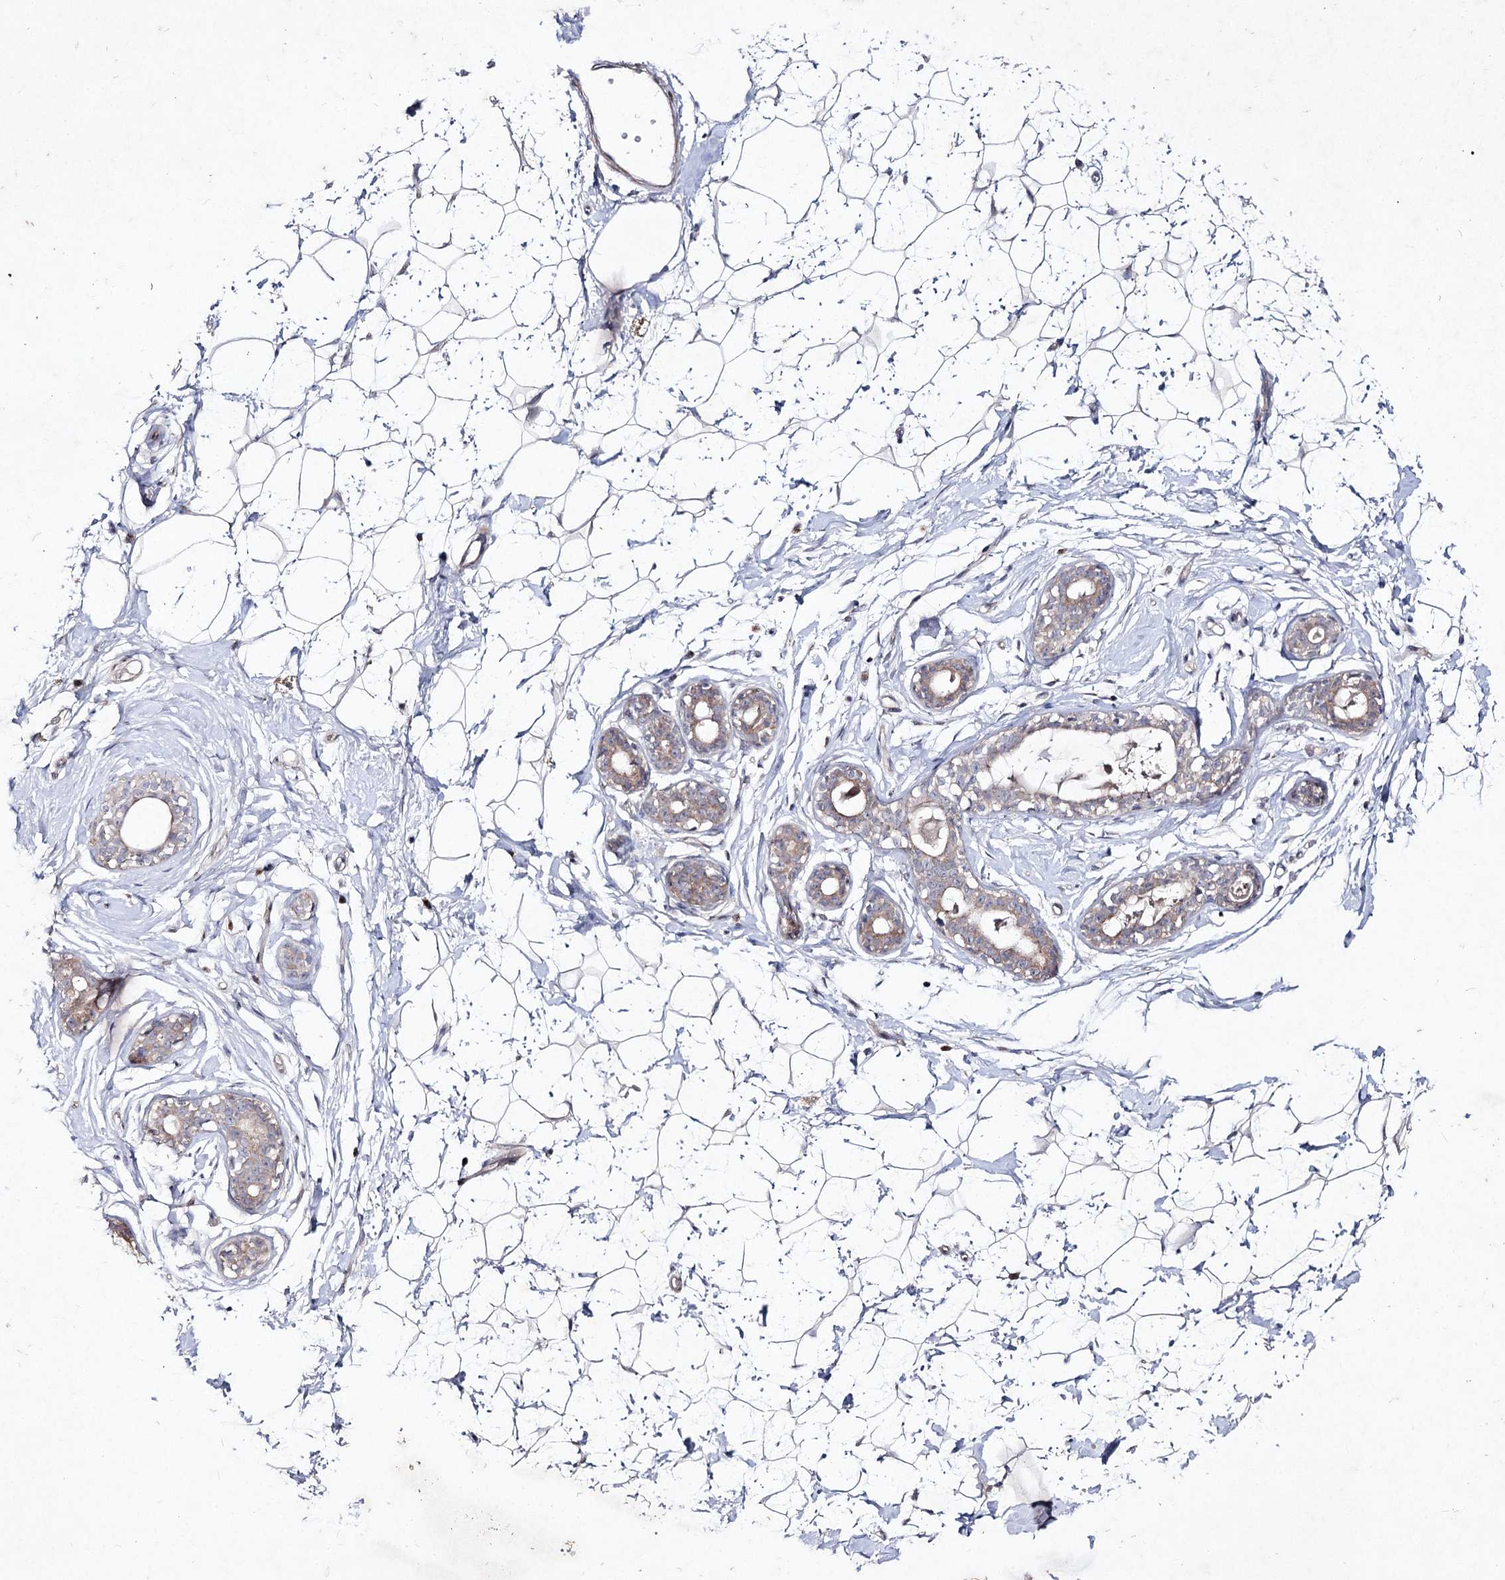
{"staining": {"intensity": "negative", "quantity": "none", "location": "none"}, "tissue": "breast", "cell_type": "Adipocytes", "image_type": "normal", "snomed": [{"axis": "morphology", "description": "Normal tissue, NOS"}, {"axis": "morphology", "description": "Adenoma, NOS"}, {"axis": "topography", "description": "Breast"}], "caption": "Immunohistochemical staining of benign human breast displays no significant positivity in adipocytes. (Stains: DAB (3,3'-diaminobenzidine) IHC with hematoxylin counter stain, Microscopy: brightfield microscopy at high magnification).", "gene": "CIB2", "patient": {"sex": "female", "age": 23}}